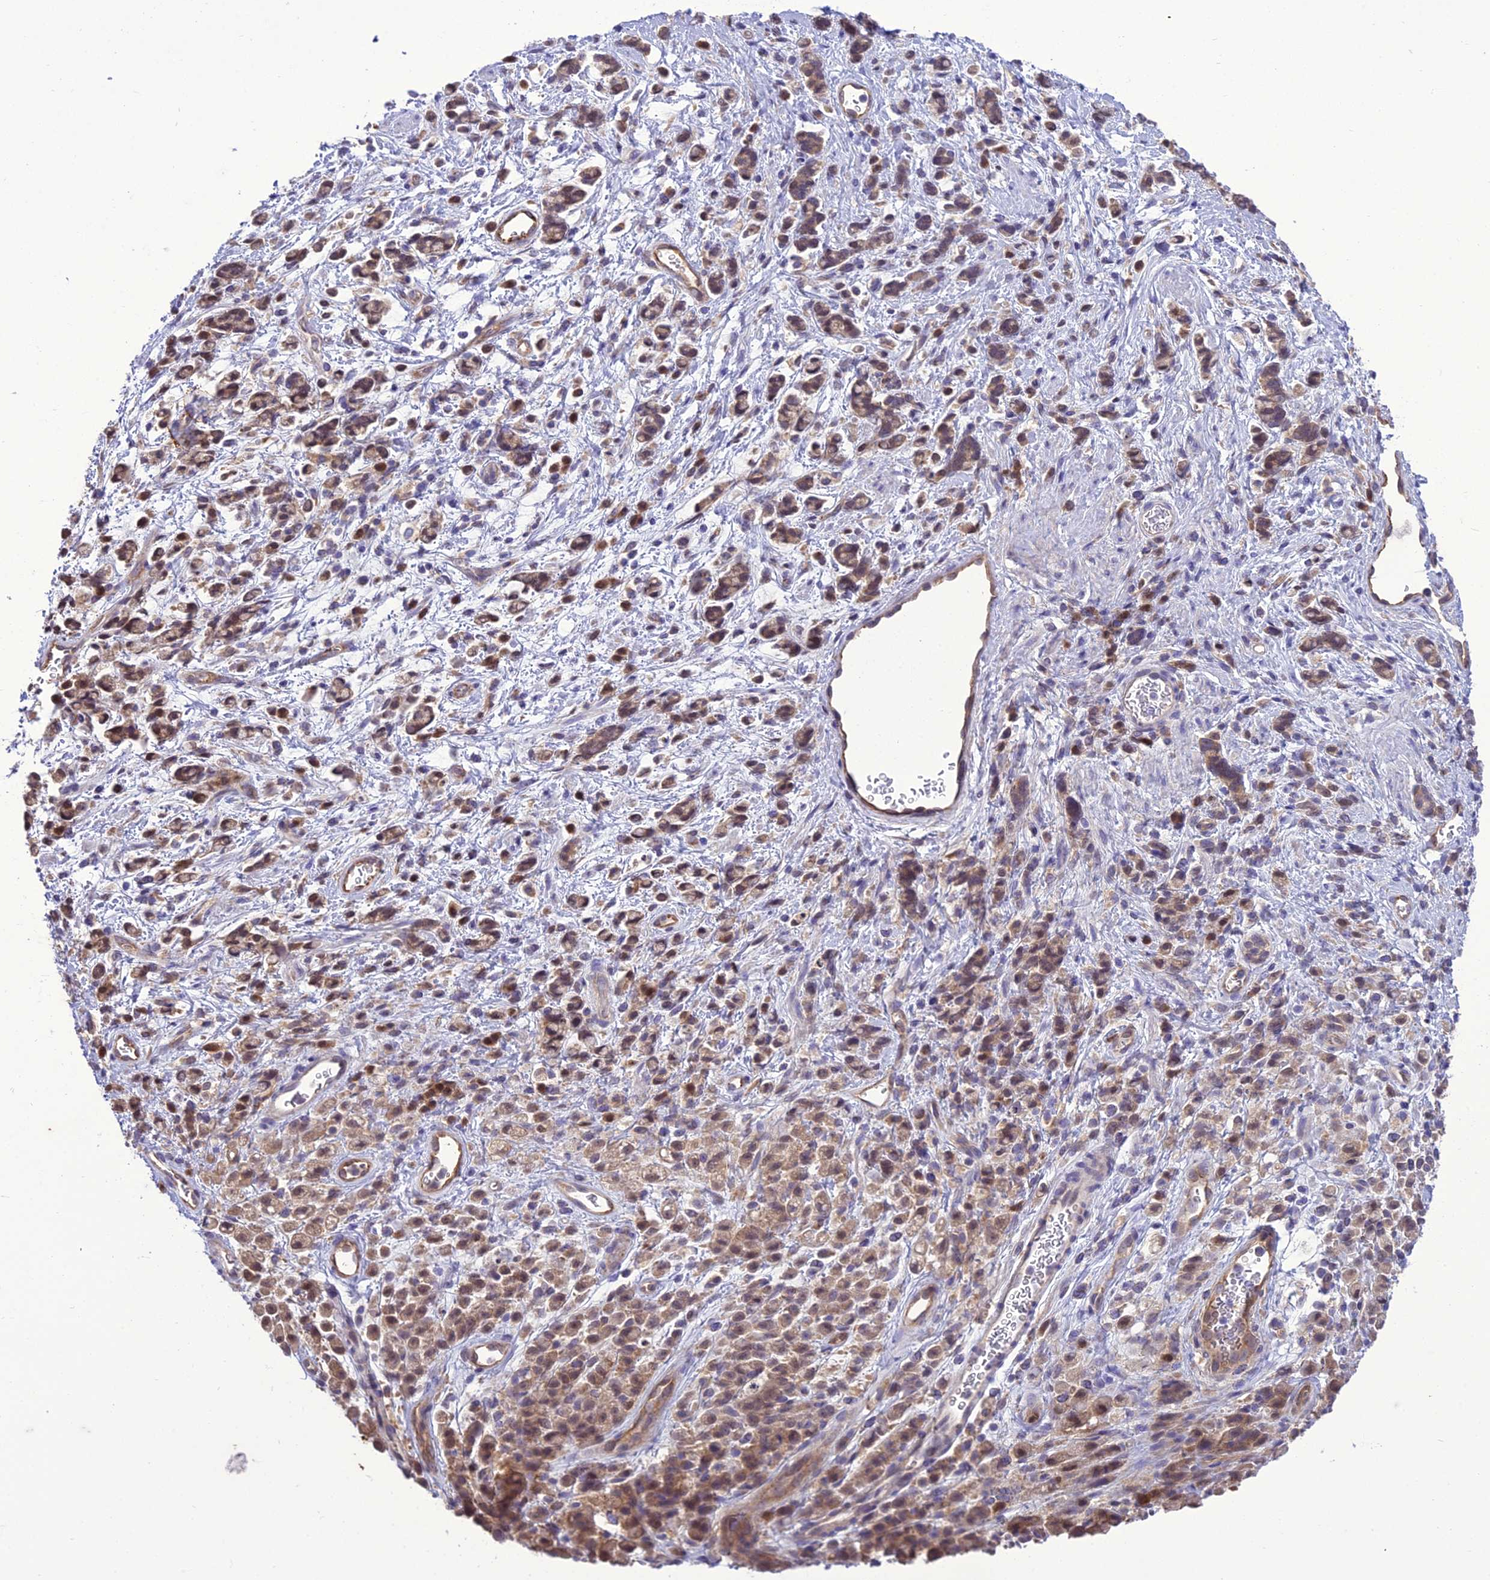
{"staining": {"intensity": "moderate", "quantity": ">75%", "location": "cytoplasmic/membranous,nuclear"}, "tissue": "stomach cancer", "cell_type": "Tumor cells", "image_type": "cancer", "snomed": [{"axis": "morphology", "description": "Adenocarcinoma, NOS"}, {"axis": "topography", "description": "Stomach"}], "caption": "This is a micrograph of immunohistochemistry (IHC) staining of adenocarcinoma (stomach), which shows moderate positivity in the cytoplasmic/membranous and nuclear of tumor cells.", "gene": "BORCS6", "patient": {"sex": "female", "age": 60}}